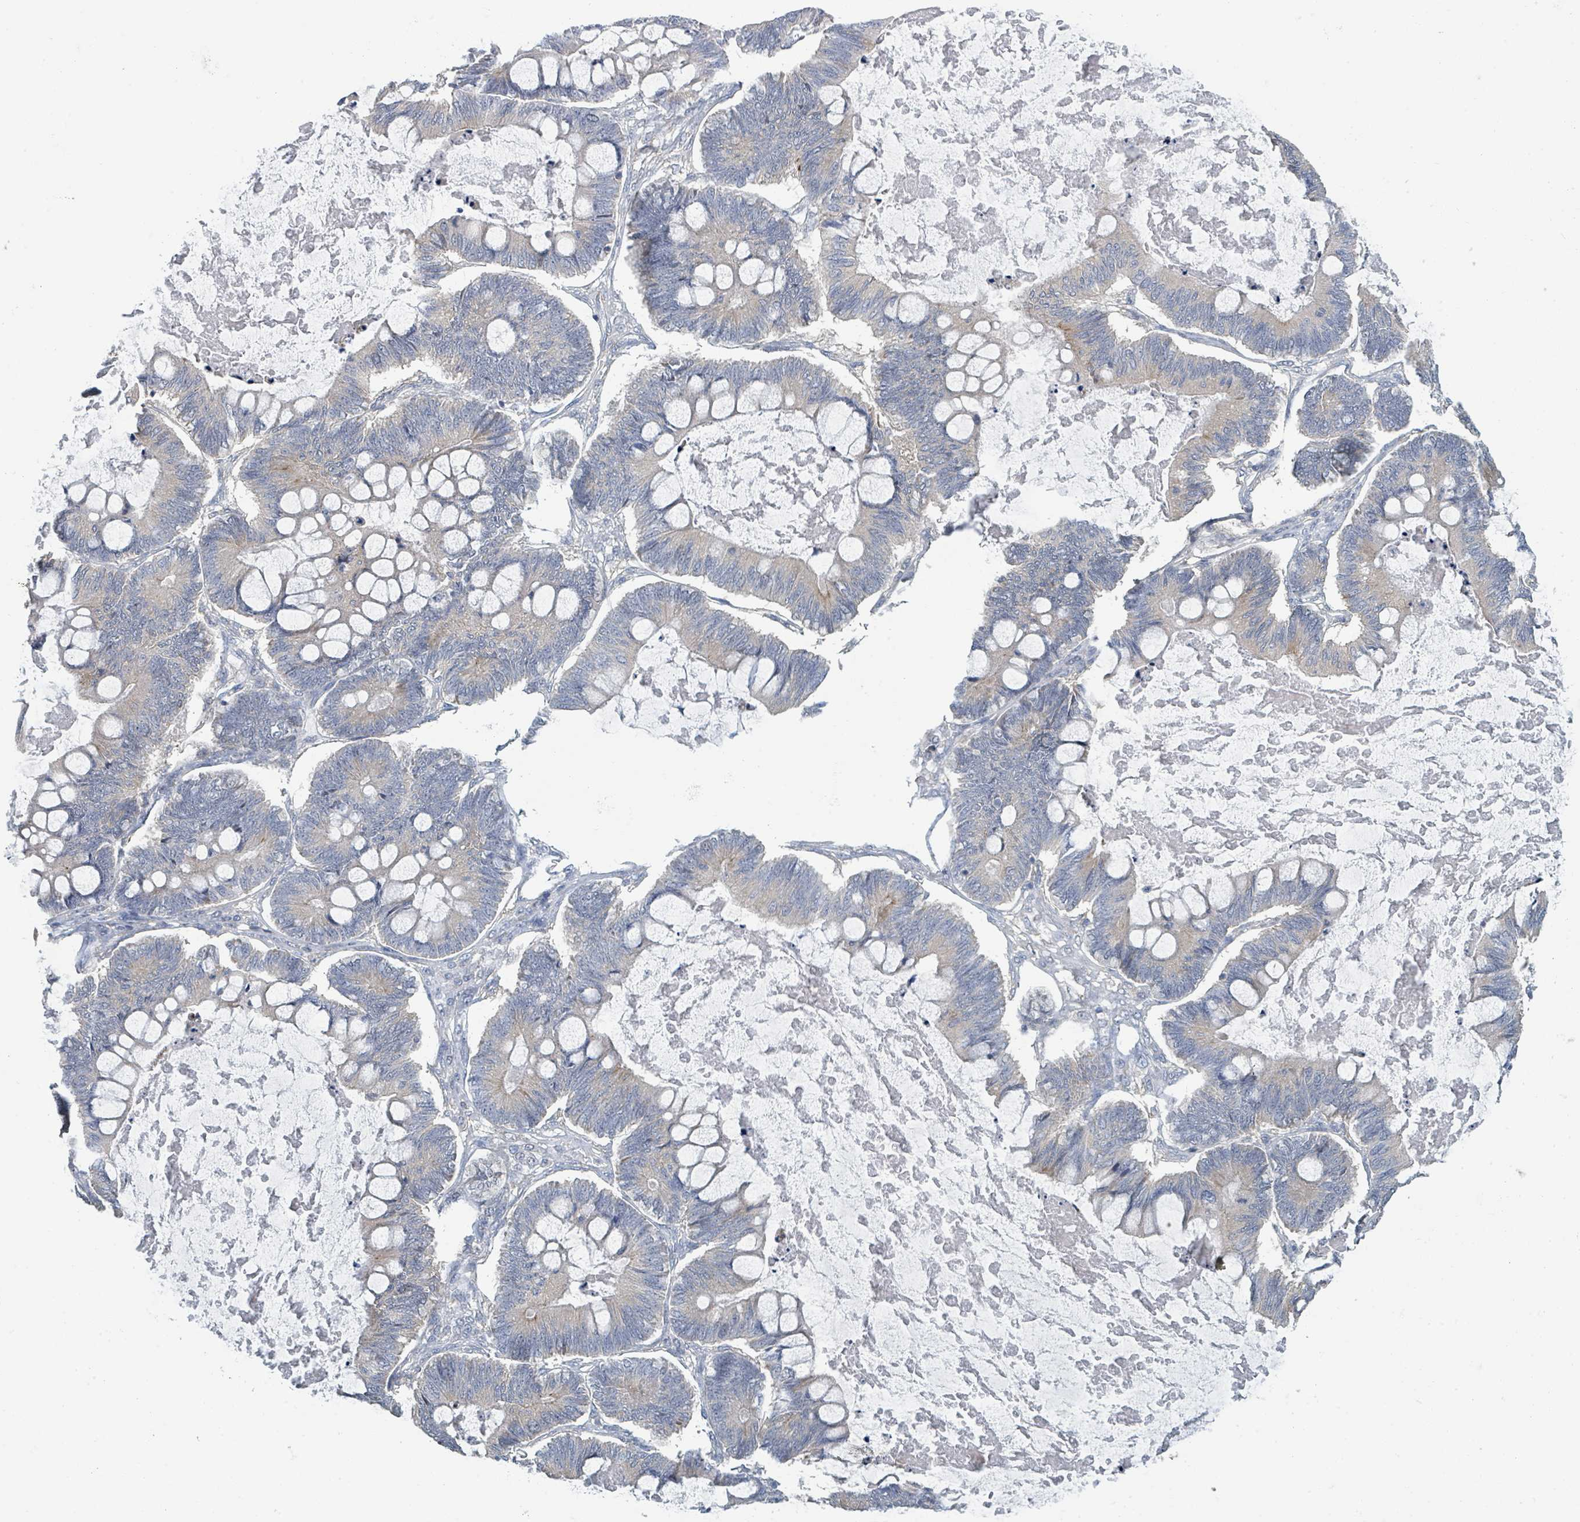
{"staining": {"intensity": "weak", "quantity": "<25%", "location": "cytoplasmic/membranous"}, "tissue": "ovarian cancer", "cell_type": "Tumor cells", "image_type": "cancer", "snomed": [{"axis": "morphology", "description": "Cystadenocarcinoma, mucinous, NOS"}, {"axis": "topography", "description": "Ovary"}], "caption": "An immunohistochemistry image of ovarian mucinous cystadenocarcinoma is shown. There is no staining in tumor cells of ovarian mucinous cystadenocarcinoma.", "gene": "LRRC42", "patient": {"sex": "female", "age": 61}}